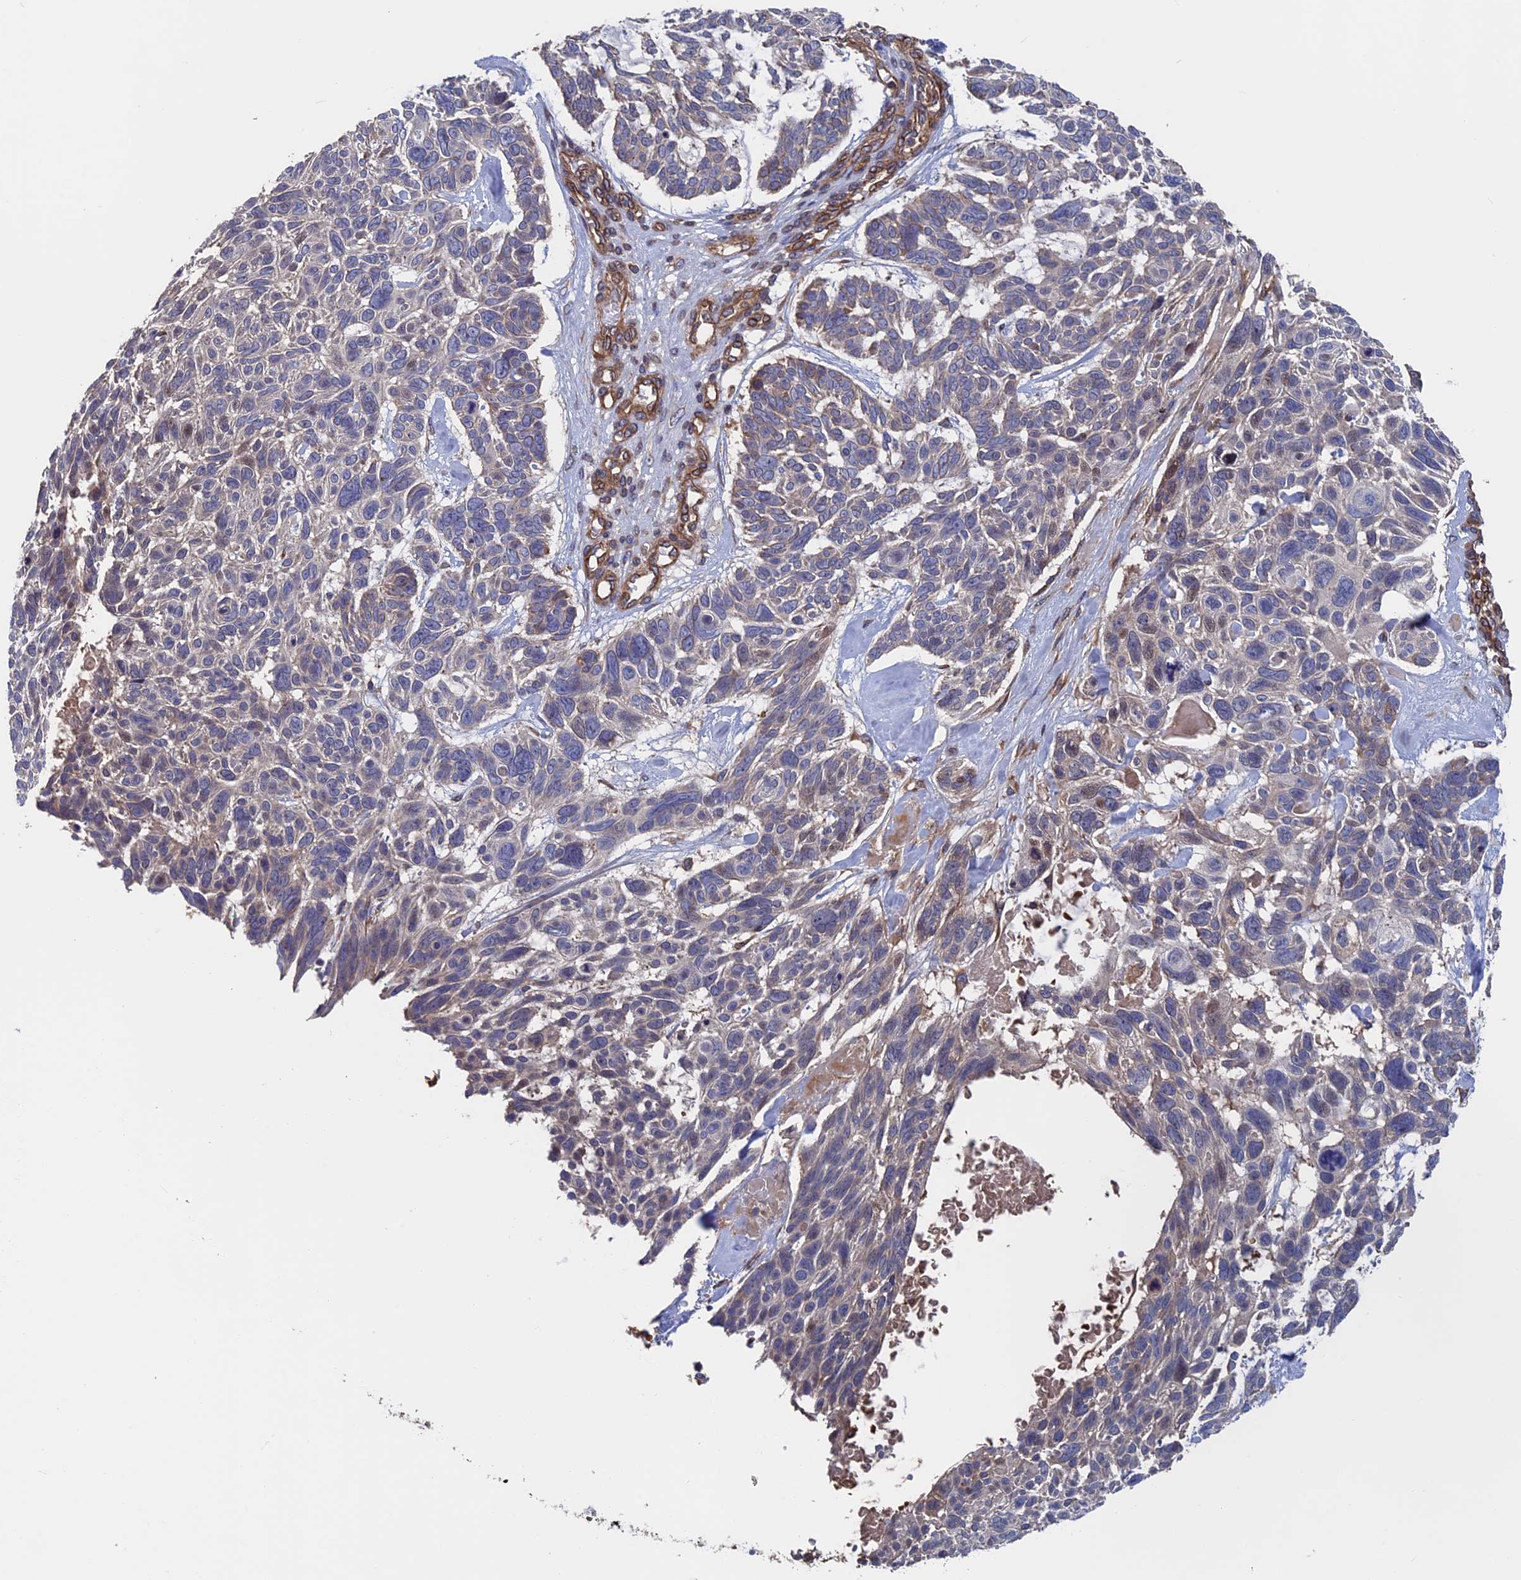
{"staining": {"intensity": "weak", "quantity": "<25%", "location": "cytoplasmic/membranous"}, "tissue": "skin cancer", "cell_type": "Tumor cells", "image_type": "cancer", "snomed": [{"axis": "morphology", "description": "Basal cell carcinoma"}, {"axis": "topography", "description": "Skin"}], "caption": "IHC of skin basal cell carcinoma demonstrates no staining in tumor cells.", "gene": "RPUSD1", "patient": {"sex": "male", "age": 88}}